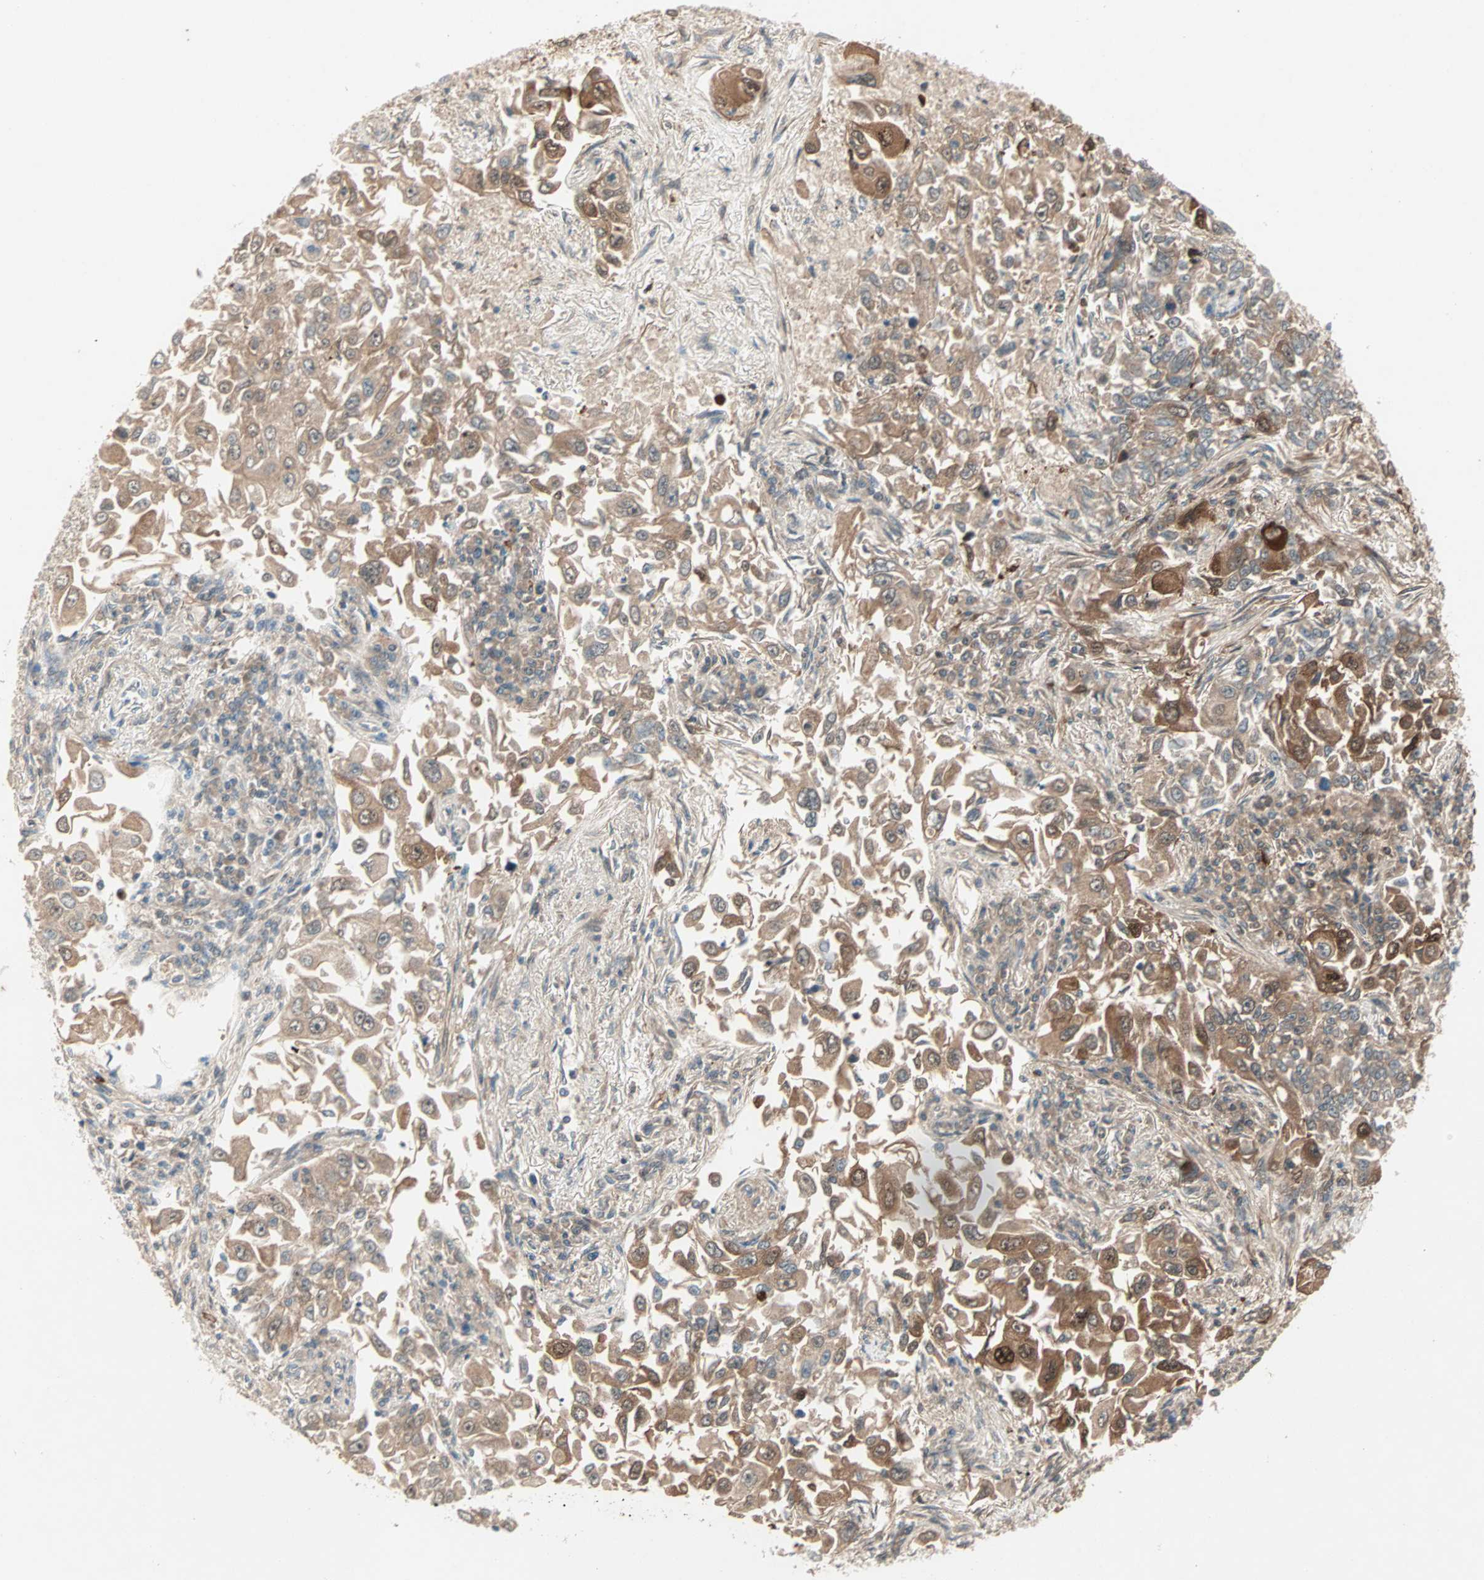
{"staining": {"intensity": "moderate", "quantity": ">75%", "location": "cytoplasmic/membranous"}, "tissue": "lung cancer", "cell_type": "Tumor cells", "image_type": "cancer", "snomed": [{"axis": "morphology", "description": "Adenocarcinoma, NOS"}, {"axis": "topography", "description": "Lung"}], "caption": "Immunohistochemical staining of lung adenocarcinoma demonstrates medium levels of moderate cytoplasmic/membranous positivity in about >75% of tumor cells.", "gene": "RTL6", "patient": {"sex": "male", "age": 84}}